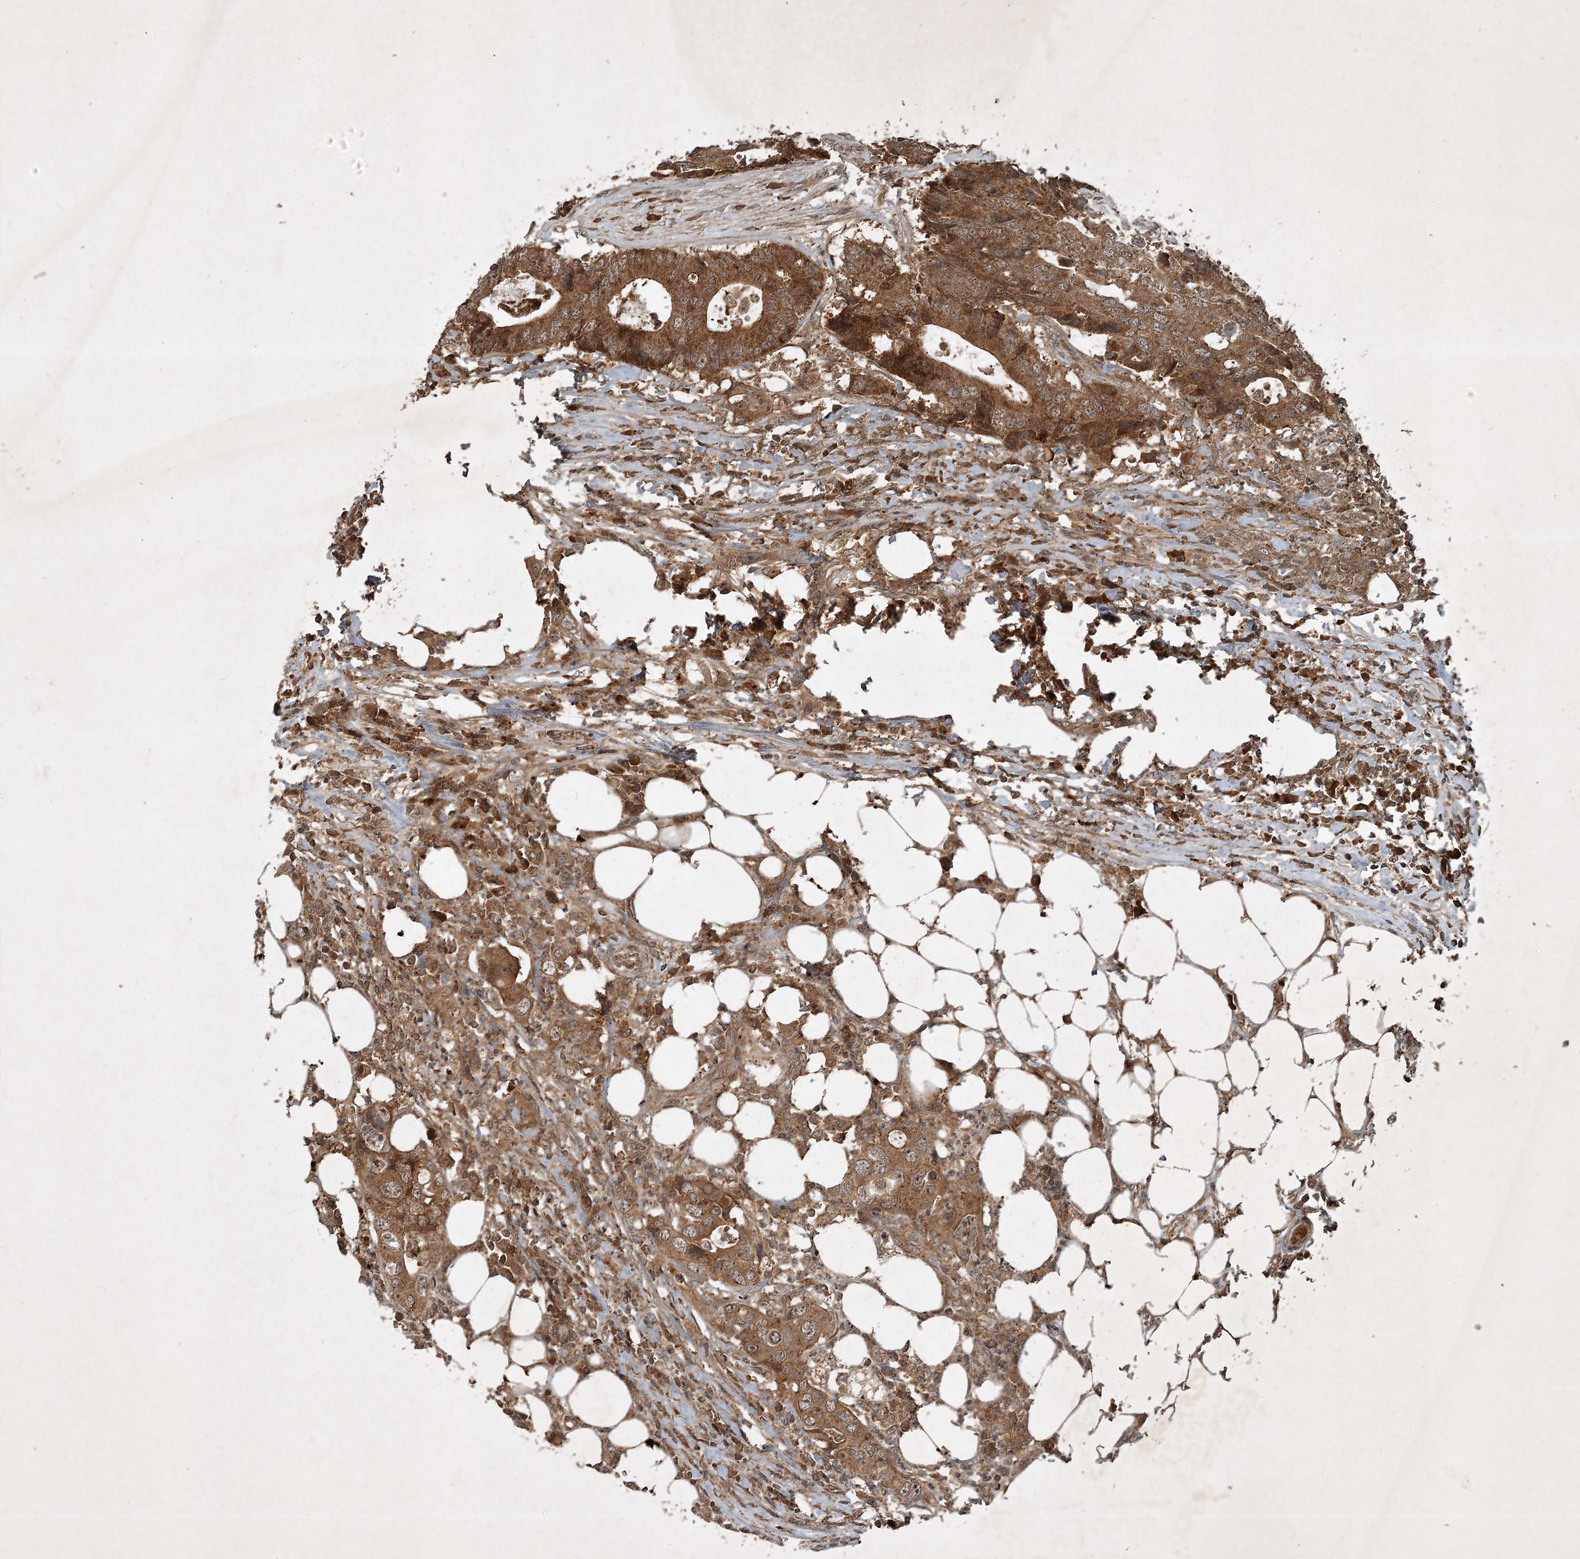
{"staining": {"intensity": "strong", "quantity": ">75%", "location": "cytoplasmic/membranous"}, "tissue": "colorectal cancer", "cell_type": "Tumor cells", "image_type": "cancer", "snomed": [{"axis": "morphology", "description": "Adenocarcinoma, NOS"}, {"axis": "topography", "description": "Colon"}], "caption": "This micrograph reveals IHC staining of human colorectal adenocarcinoma, with high strong cytoplasmic/membranous expression in about >75% of tumor cells.", "gene": "UNC93A", "patient": {"sex": "male", "age": 71}}